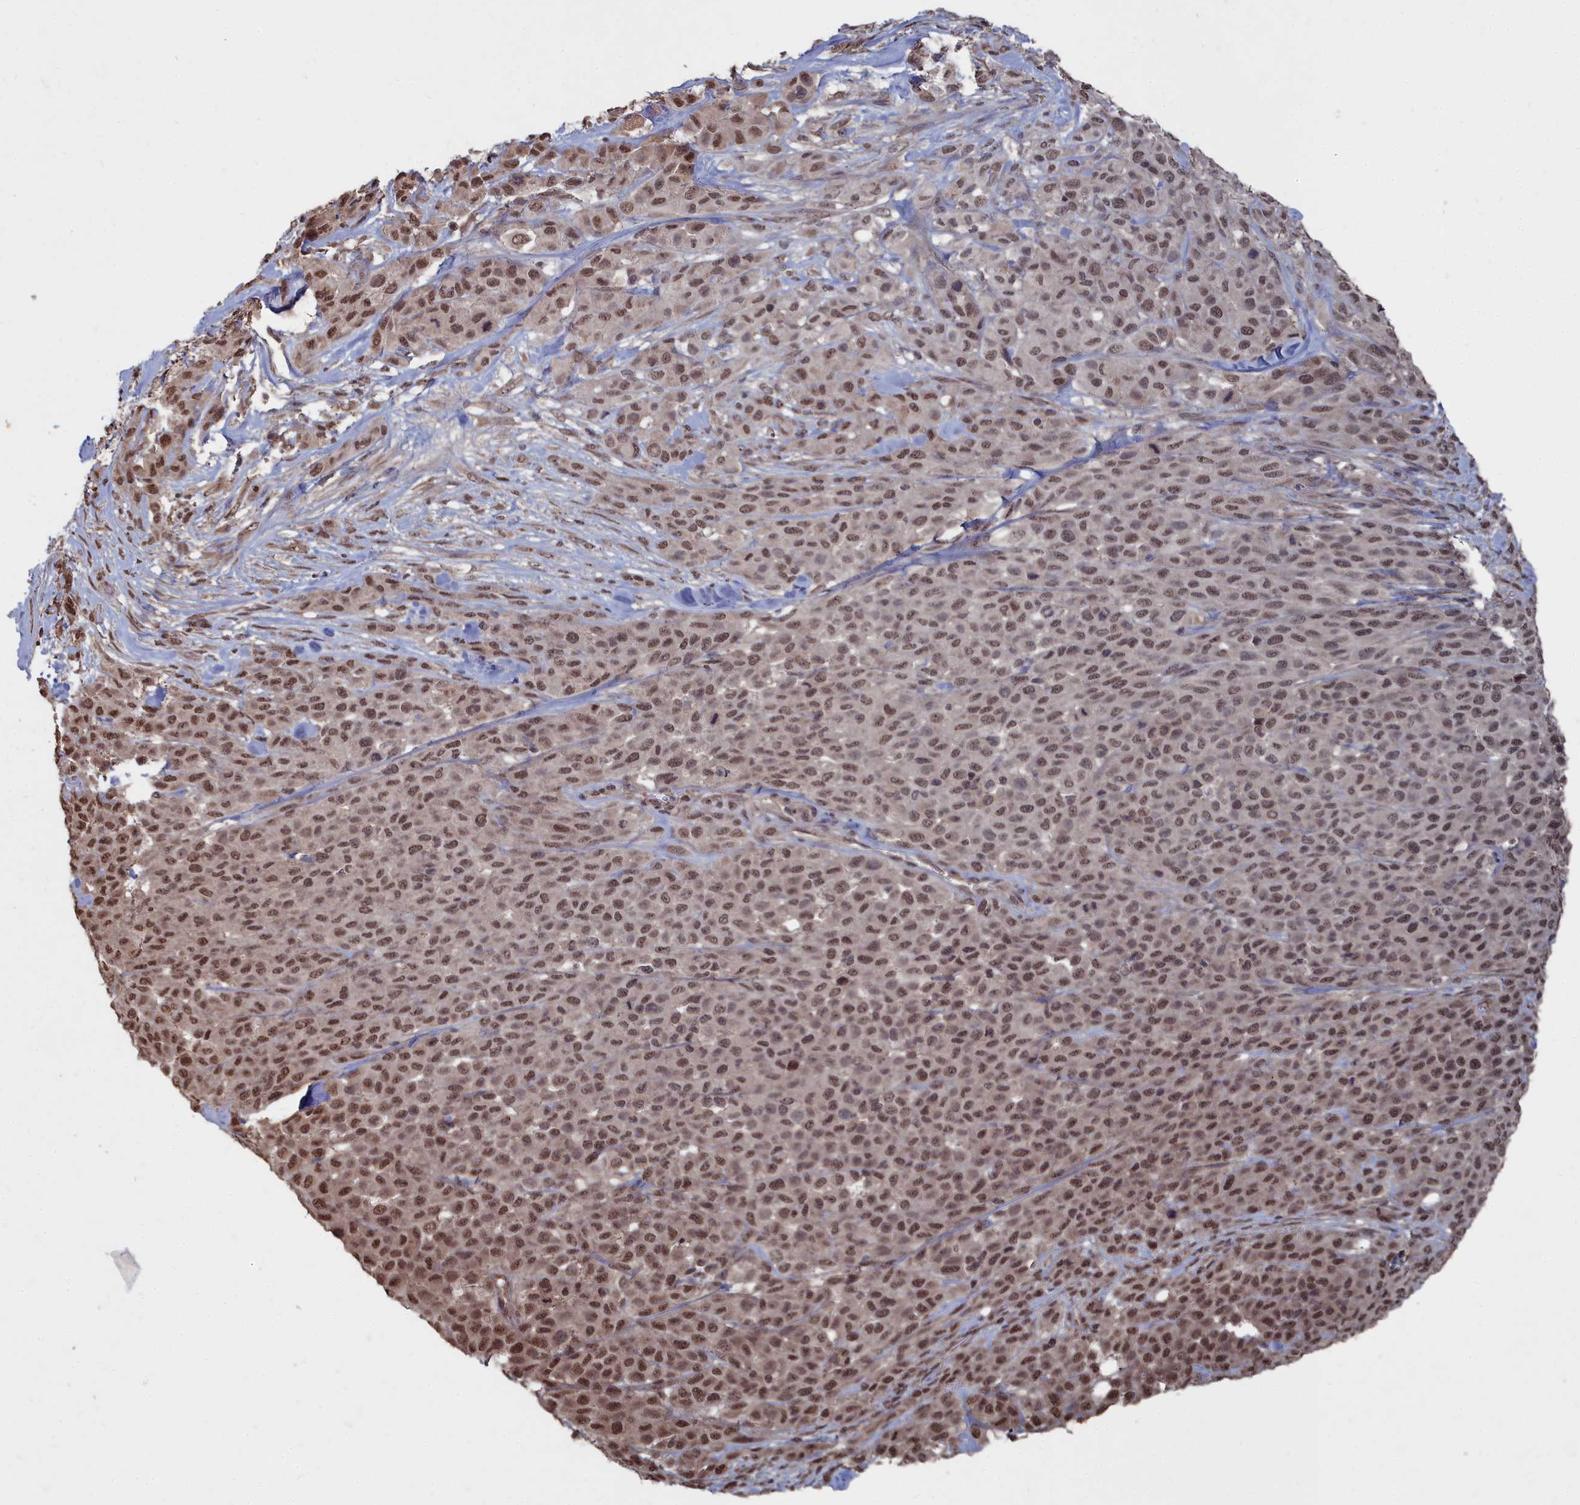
{"staining": {"intensity": "moderate", "quantity": ">75%", "location": "nuclear"}, "tissue": "melanoma", "cell_type": "Tumor cells", "image_type": "cancer", "snomed": [{"axis": "morphology", "description": "Malignant melanoma, Metastatic site"}, {"axis": "topography", "description": "Skin"}], "caption": "Immunohistochemistry (IHC) photomicrograph of malignant melanoma (metastatic site) stained for a protein (brown), which exhibits medium levels of moderate nuclear positivity in about >75% of tumor cells.", "gene": "CCNP", "patient": {"sex": "female", "age": 81}}